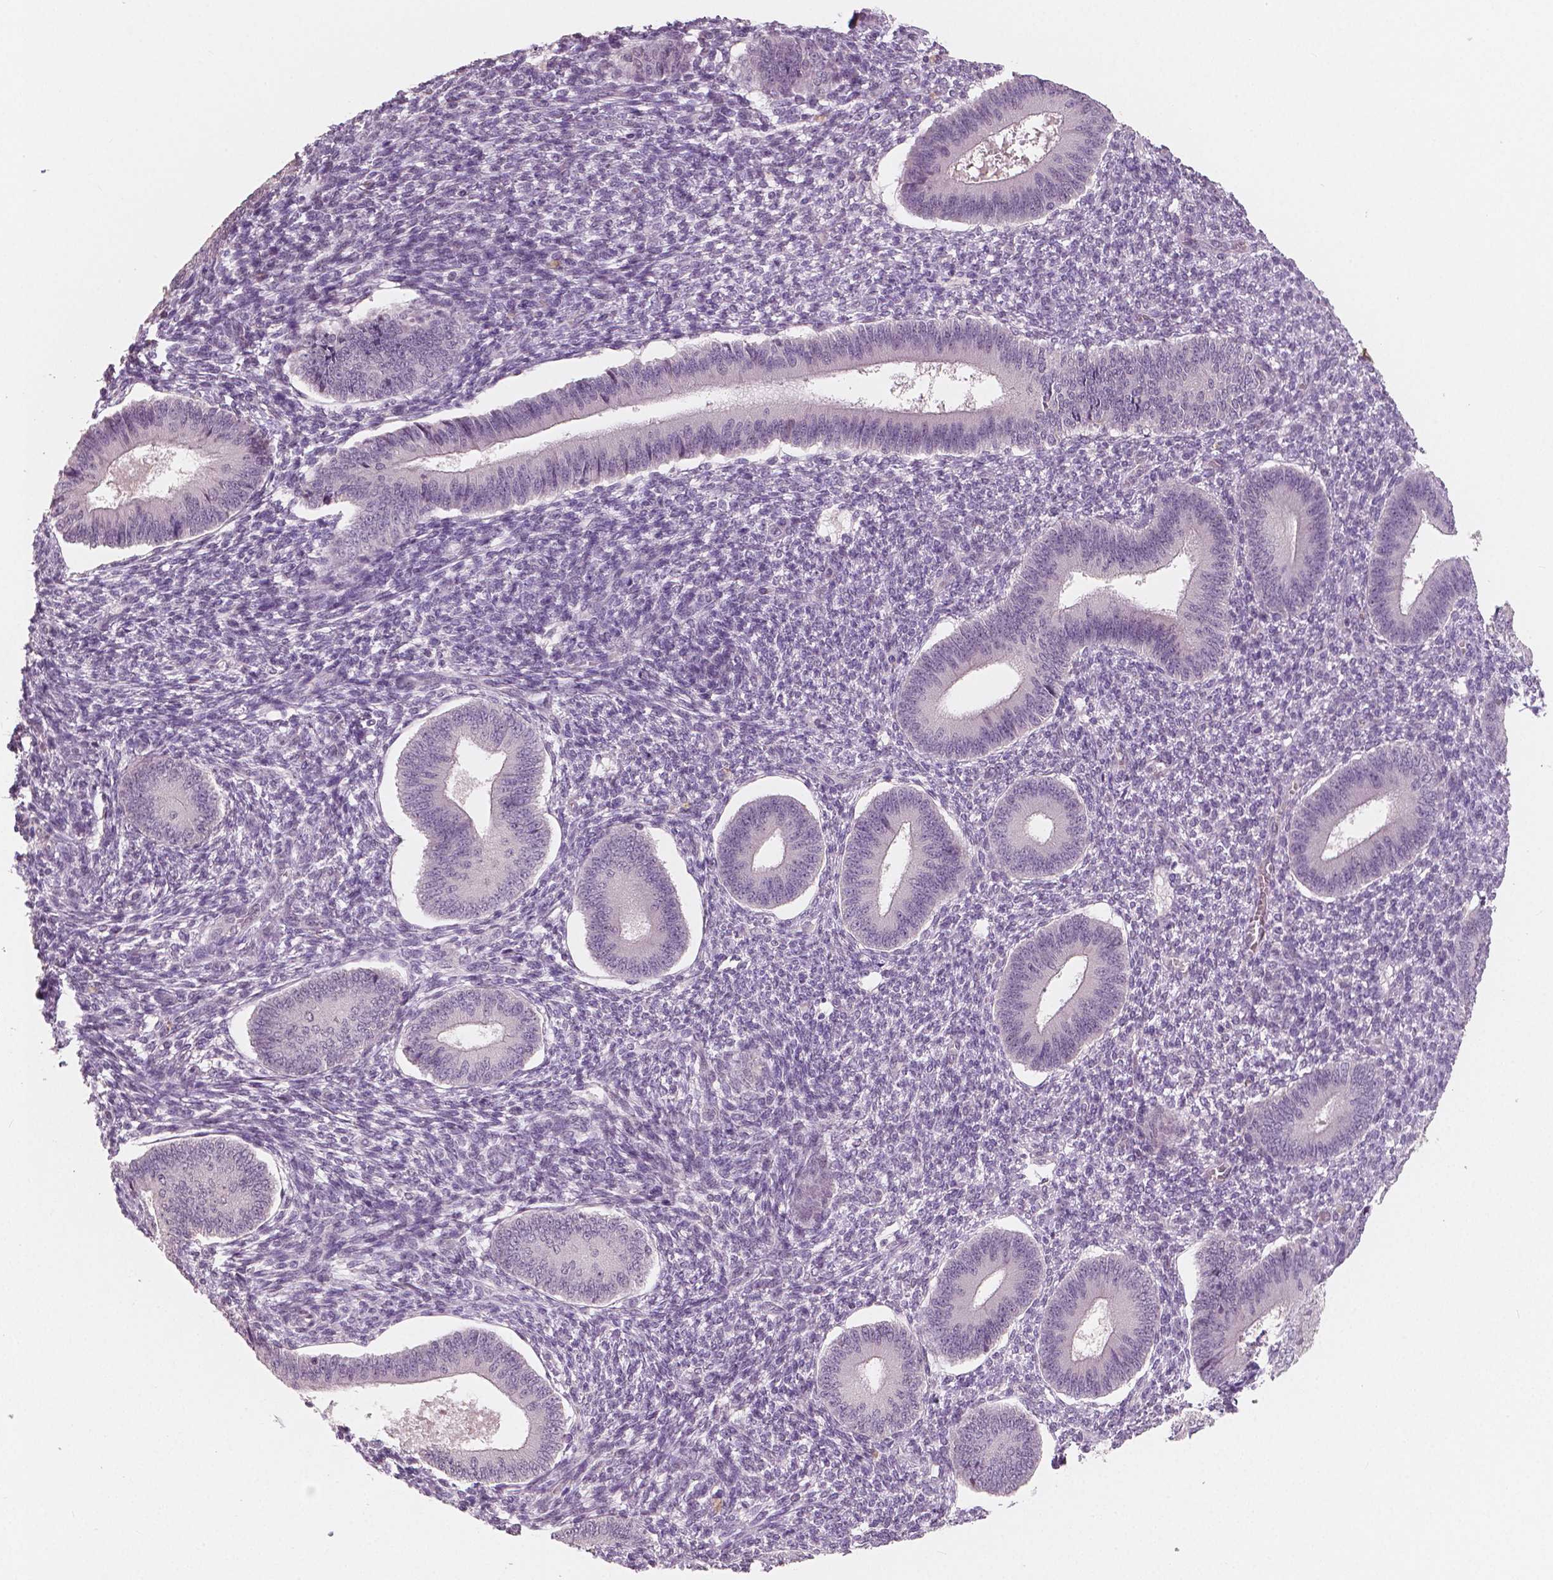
{"staining": {"intensity": "negative", "quantity": "none", "location": "none"}, "tissue": "endometrium", "cell_type": "Cells in endometrial stroma", "image_type": "normal", "snomed": [{"axis": "morphology", "description": "Normal tissue, NOS"}, {"axis": "topography", "description": "Endometrium"}], "caption": "Image shows no protein positivity in cells in endometrial stroma of benign endometrium. Brightfield microscopy of immunohistochemistry stained with DAB (3,3'-diaminobenzidine) (brown) and hematoxylin (blue), captured at high magnification.", "gene": "RNASE7", "patient": {"sex": "female", "age": 42}}